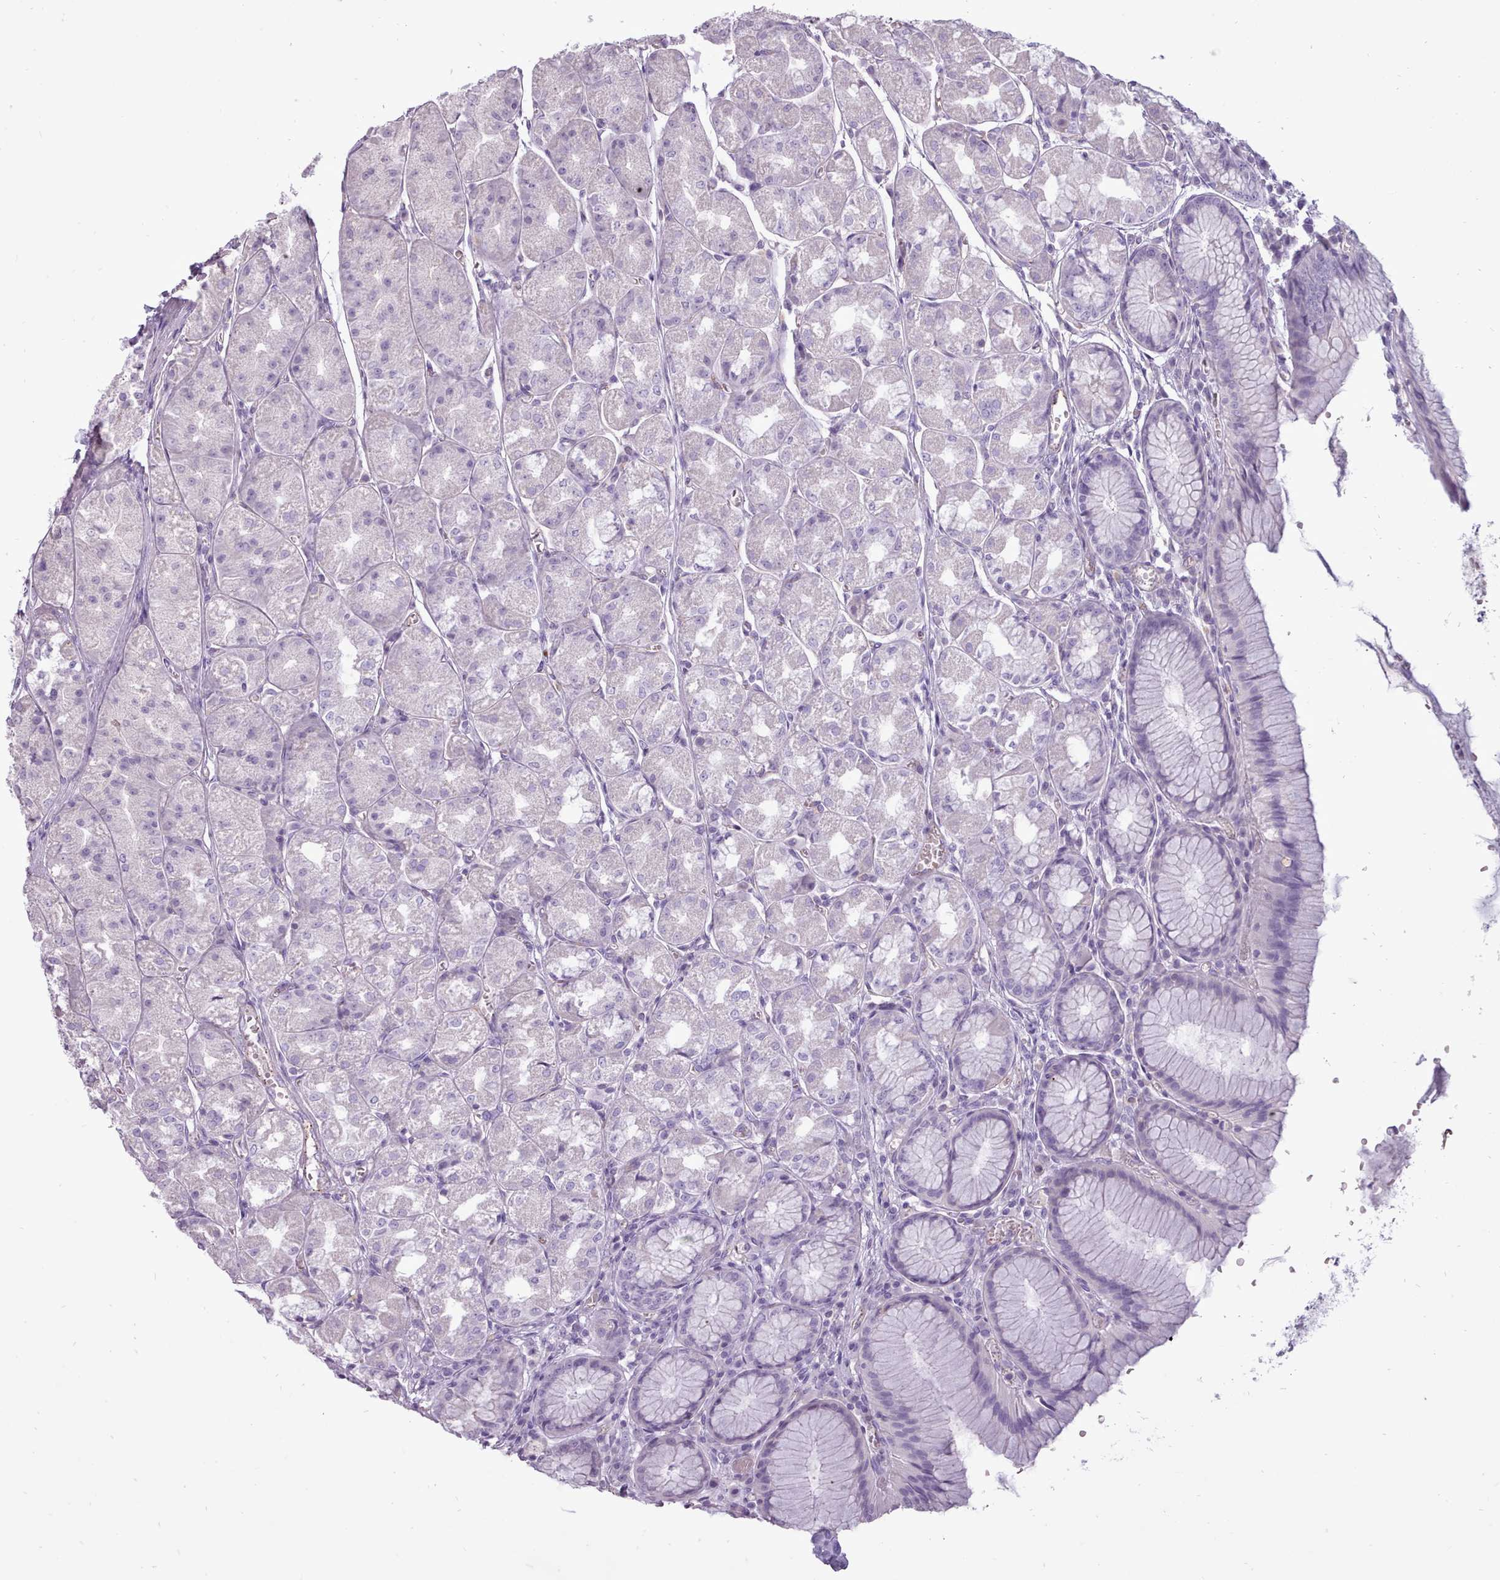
{"staining": {"intensity": "negative", "quantity": "none", "location": "none"}, "tissue": "stomach", "cell_type": "Glandular cells", "image_type": "normal", "snomed": [{"axis": "morphology", "description": "Normal tissue, NOS"}, {"axis": "topography", "description": "Stomach"}], "caption": "Protein analysis of normal stomach demonstrates no significant expression in glandular cells. The staining was performed using DAB to visualize the protein expression in brown, while the nuclei were stained in blue with hematoxylin (Magnification: 20x).", "gene": "ATRAID", "patient": {"sex": "male", "age": 55}}